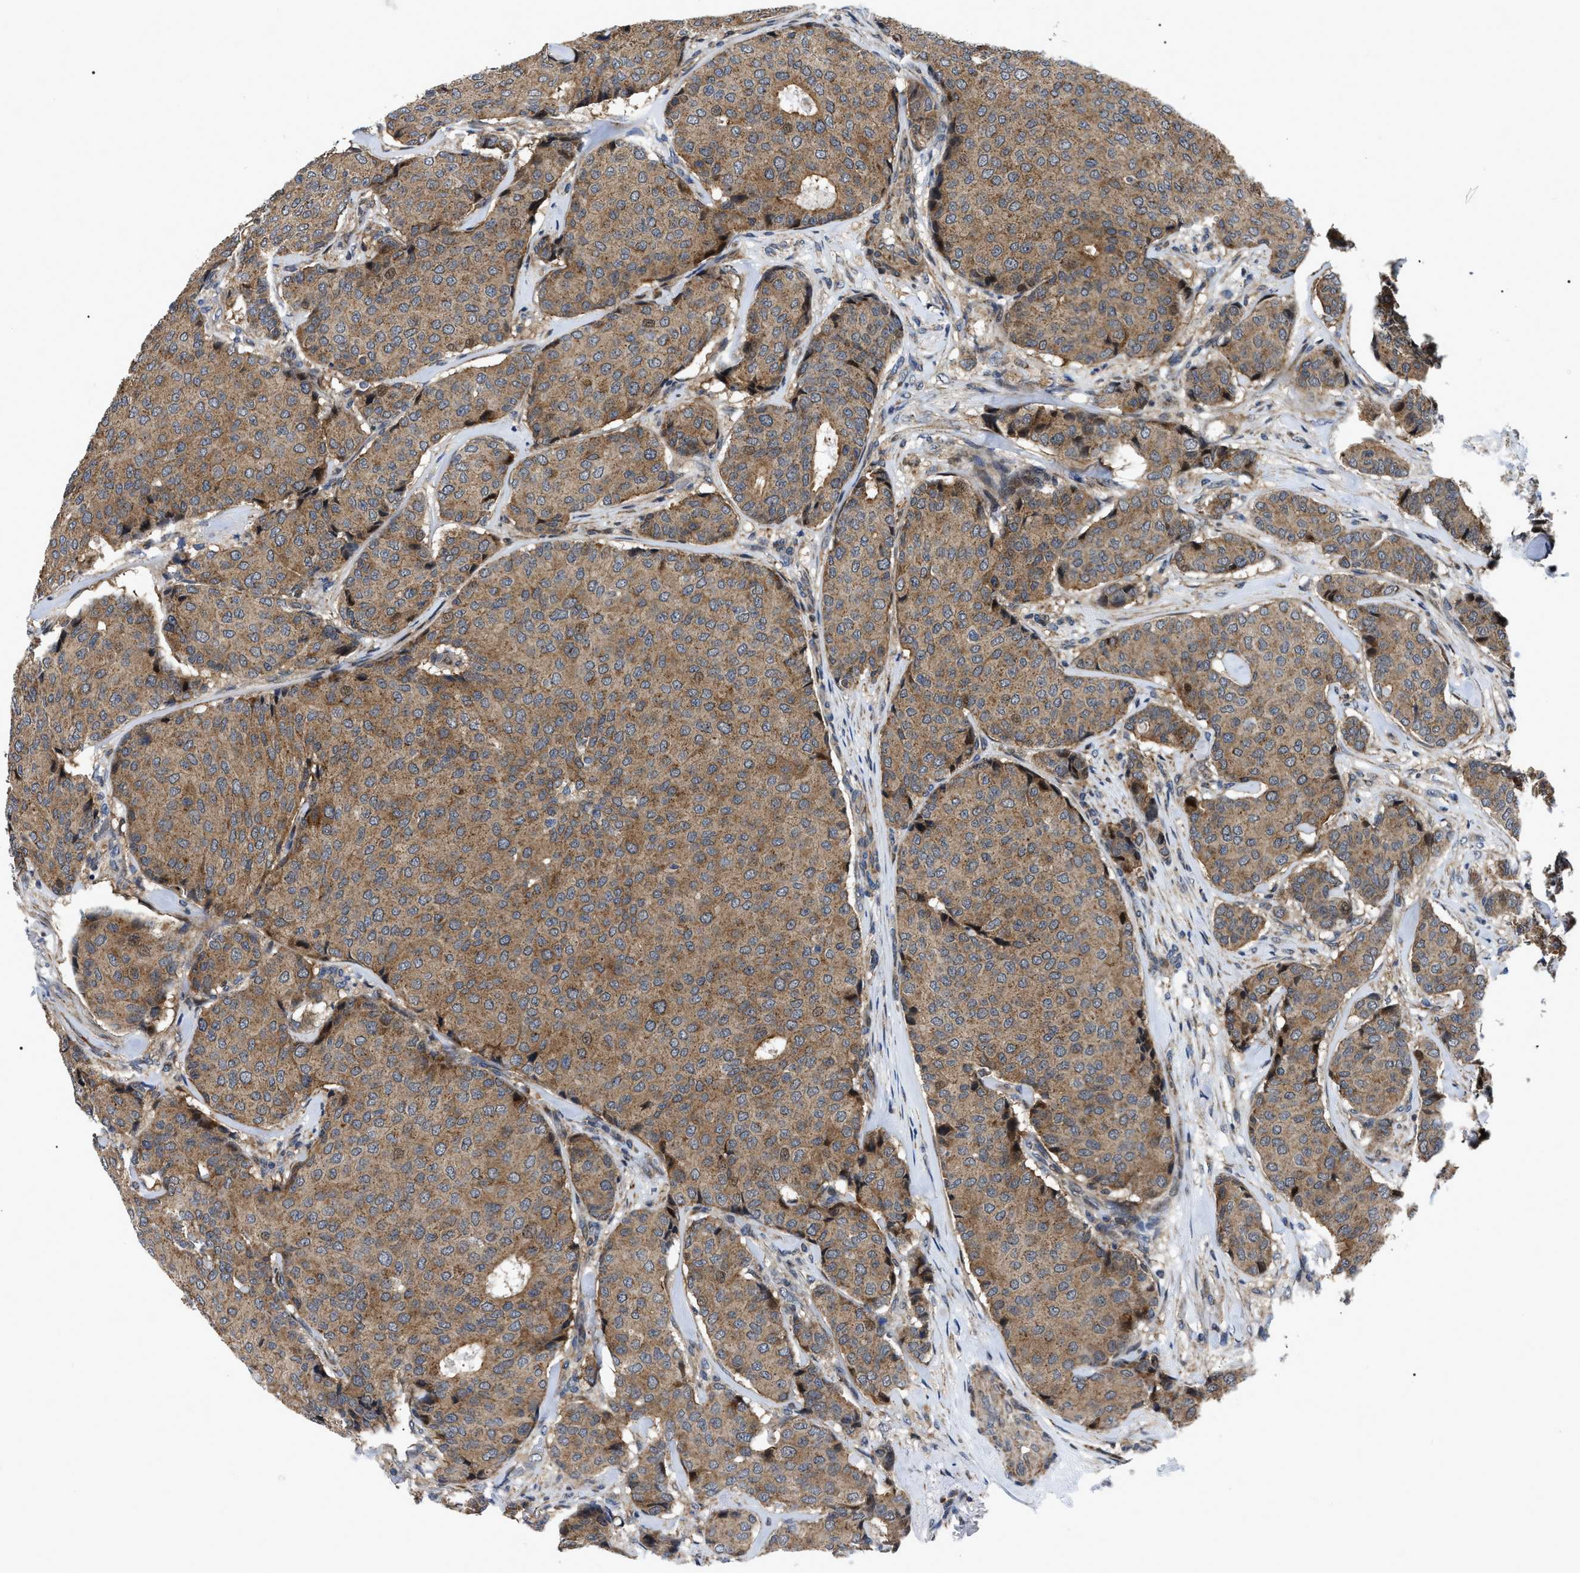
{"staining": {"intensity": "moderate", "quantity": ">75%", "location": "cytoplasmic/membranous"}, "tissue": "breast cancer", "cell_type": "Tumor cells", "image_type": "cancer", "snomed": [{"axis": "morphology", "description": "Duct carcinoma"}, {"axis": "topography", "description": "Breast"}], "caption": "Protein expression analysis of human breast cancer reveals moderate cytoplasmic/membranous expression in approximately >75% of tumor cells. (DAB IHC with brightfield microscopy, high magnification).", "gene": "PPWD1", "patient": {"sex": "female", "age": 75}}